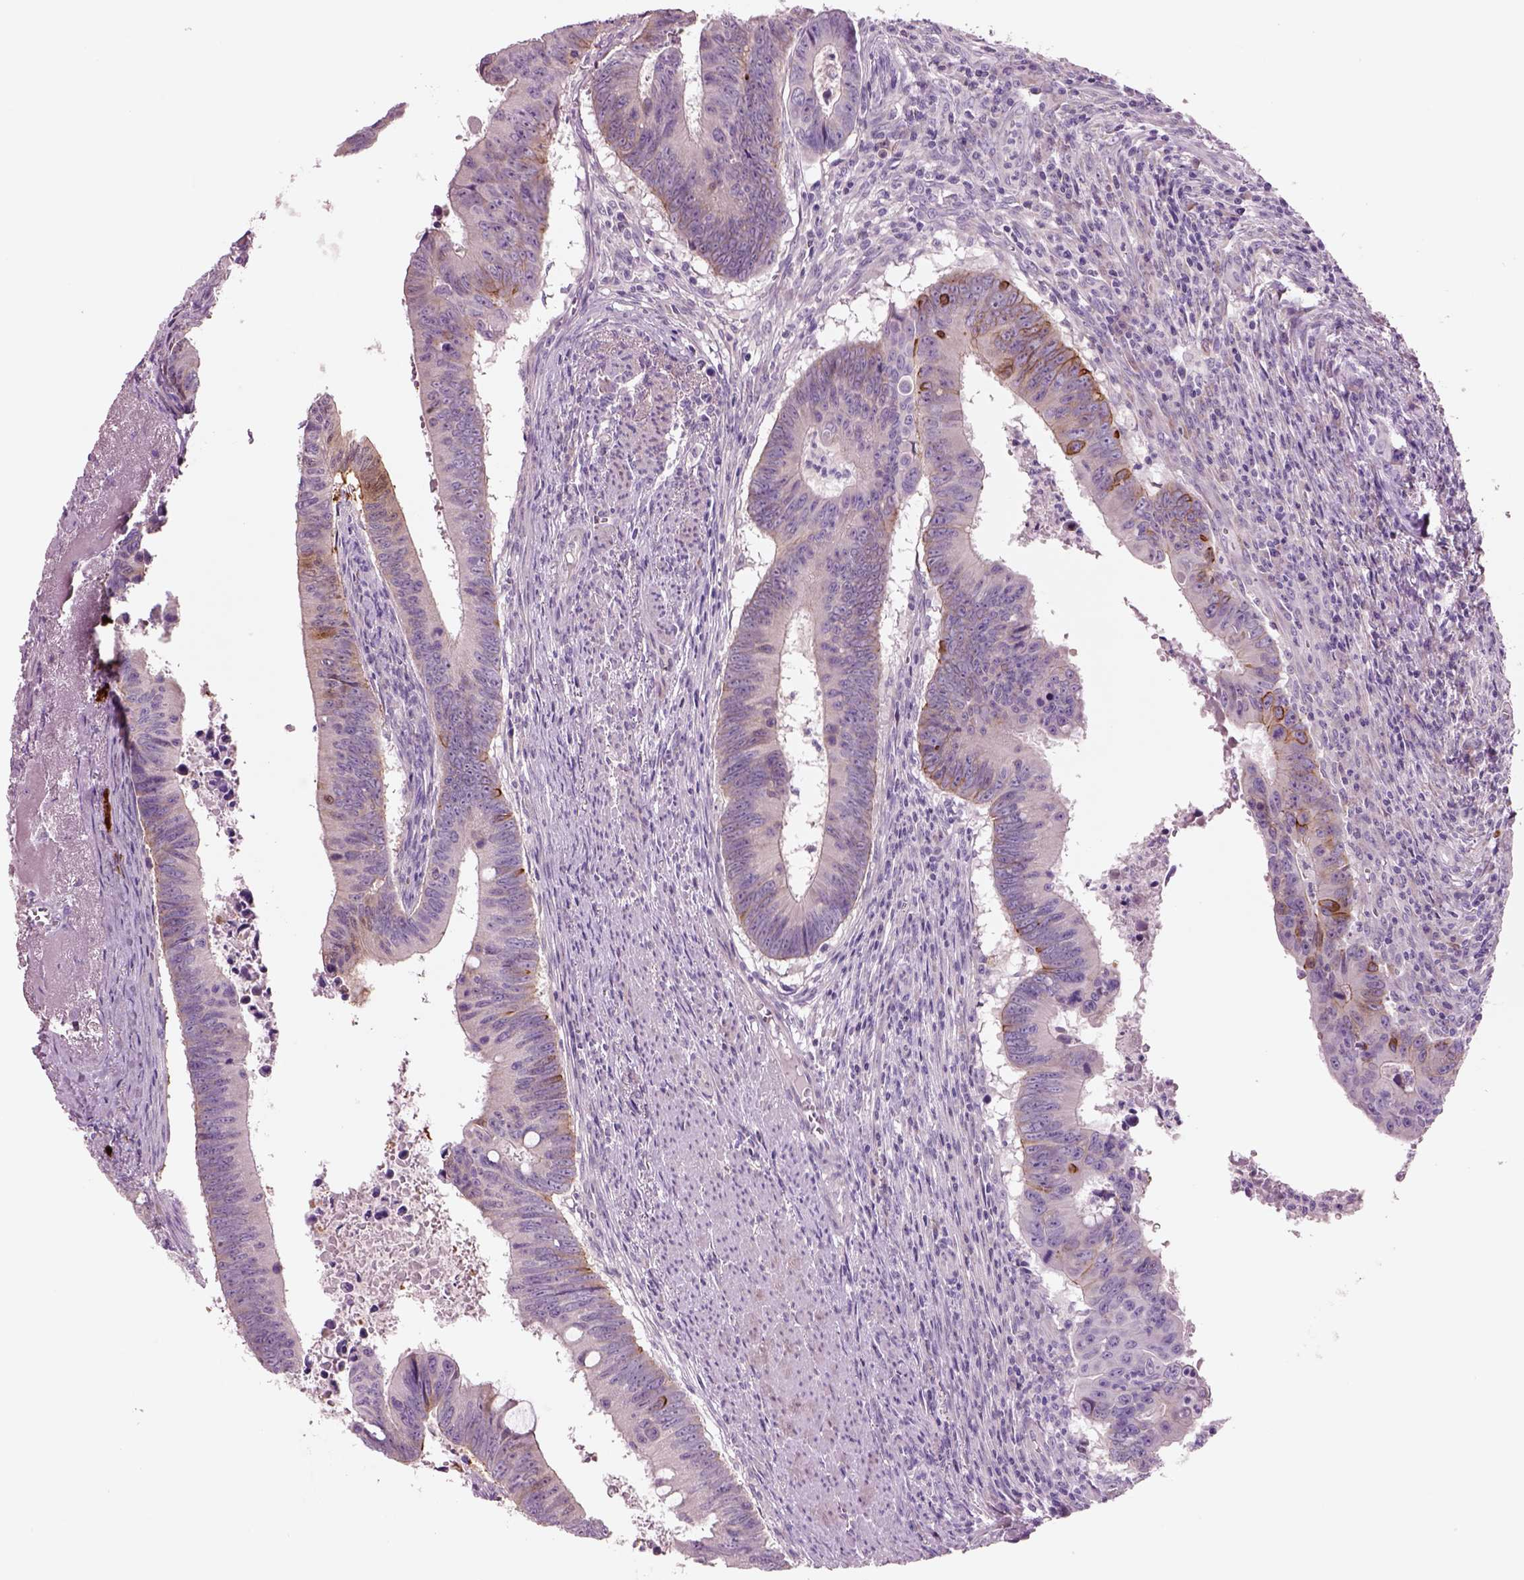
{"staining": {"intensity": "strong", "quantity": "<25%", "location": "cytoplasmic/membranous"}, "tissue": "colorectal cancer", "cell_type": "Tumor cells", "image_type": "cancer", "snomed": [{"axis": "morphology", "description": "Adenocarcinoma, NOS"}, {"axis": "topography", "description": "Colon"}], "caption": "Tumor cells display medium levels of strong cytoplasmic/membranous staining in about <25% of cells in human colorectal cancer (adenocarcinoma).", "gene": "PLPP7", "patient": {"sex": "female", "age": 87}}